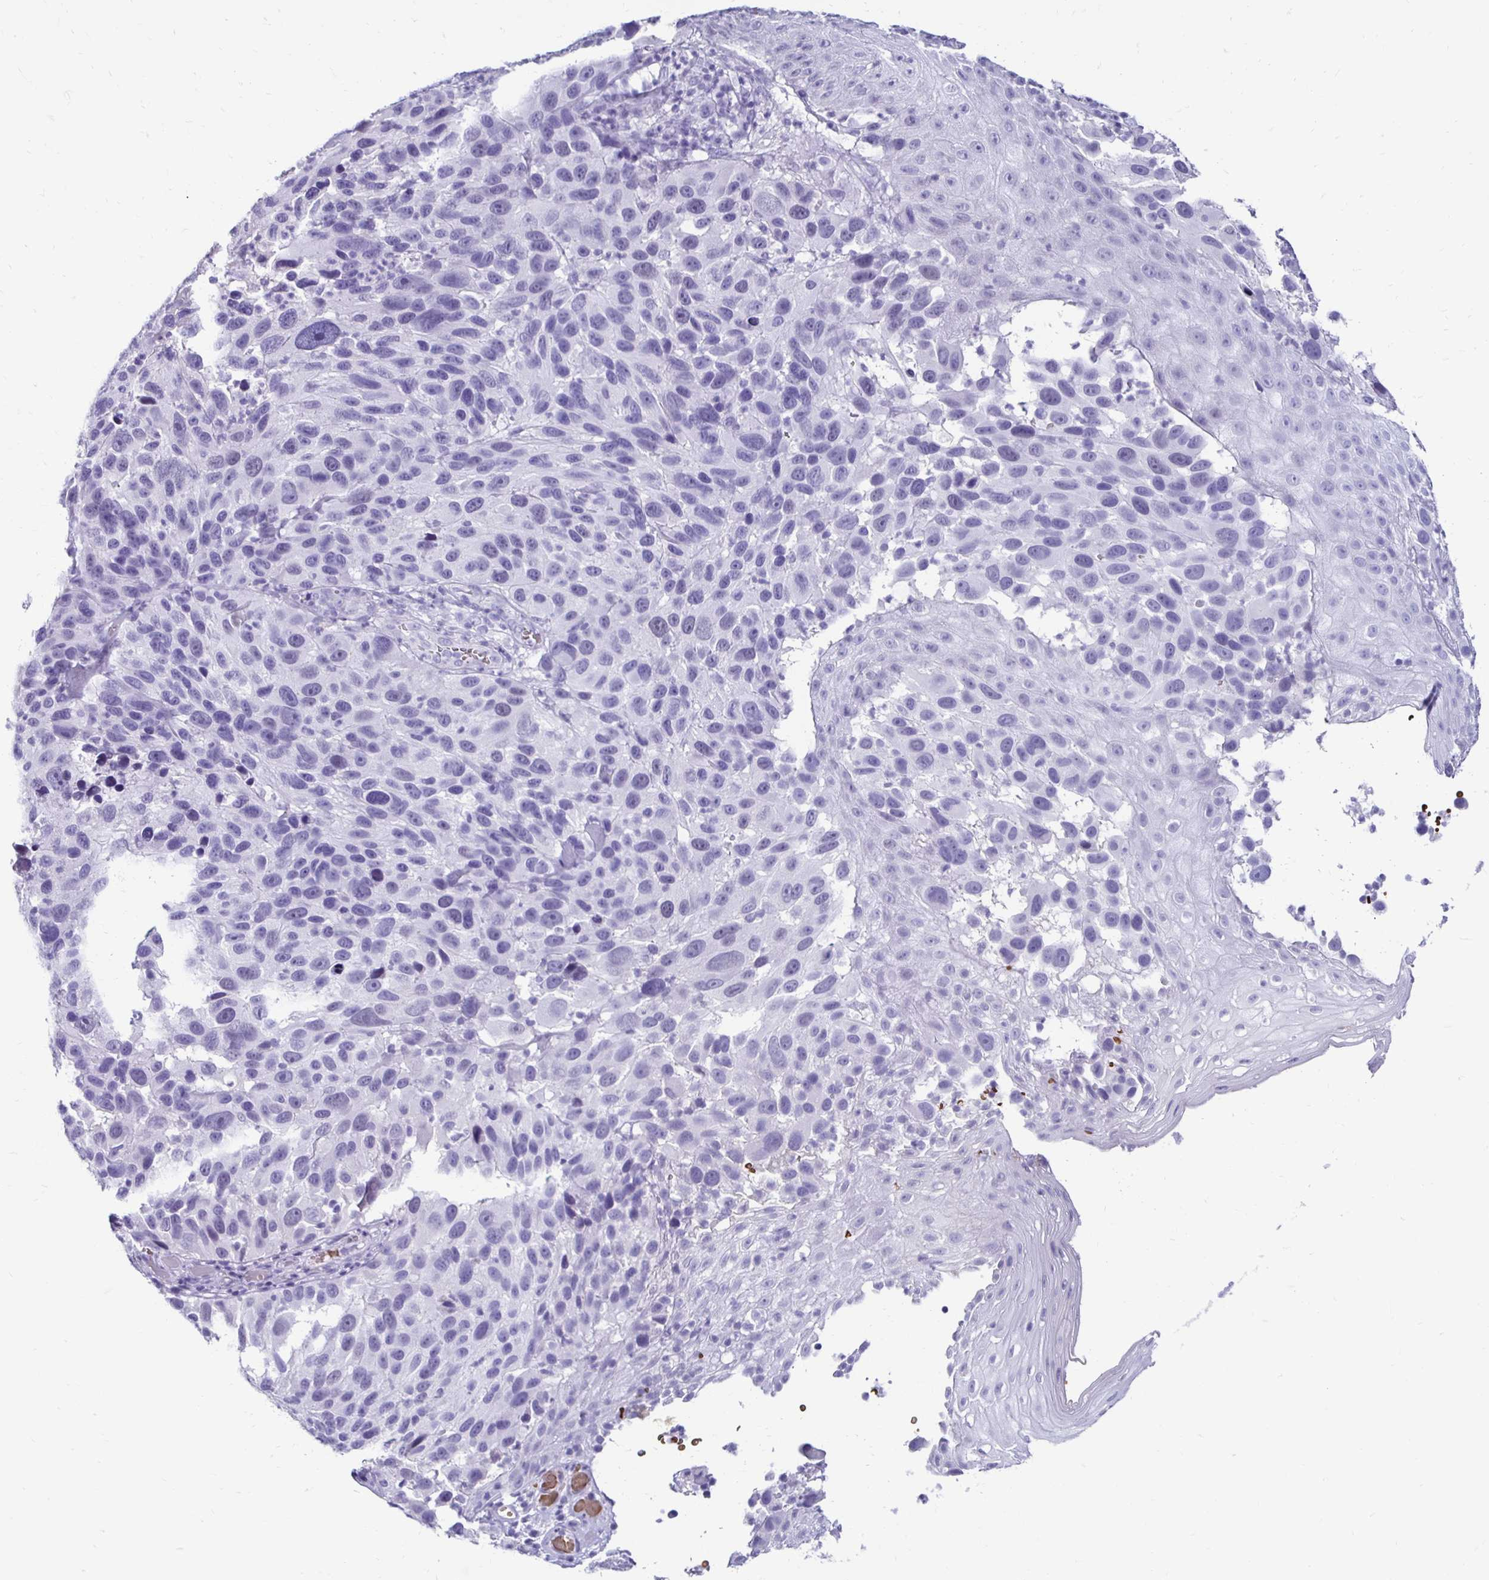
{"staining": {"intensity": "negative", "quantity": "none", "location": "none"}, "tissue": "melanoma", "cell_type": "Tumor cells", "image_type": "cancer", "snomed": [{"axis": "morphology", "description": "Malignant melanoma, NOS"}, {"axis": "topography", "description": "Skin"}], "caption": "High power microscopy histopathology image of an IHC photomicrograph of melanoma, revealing no significant positivity in tumor cells.", "gene": "RHBDL3", "patient": {"sex": "male", "age": 53}}